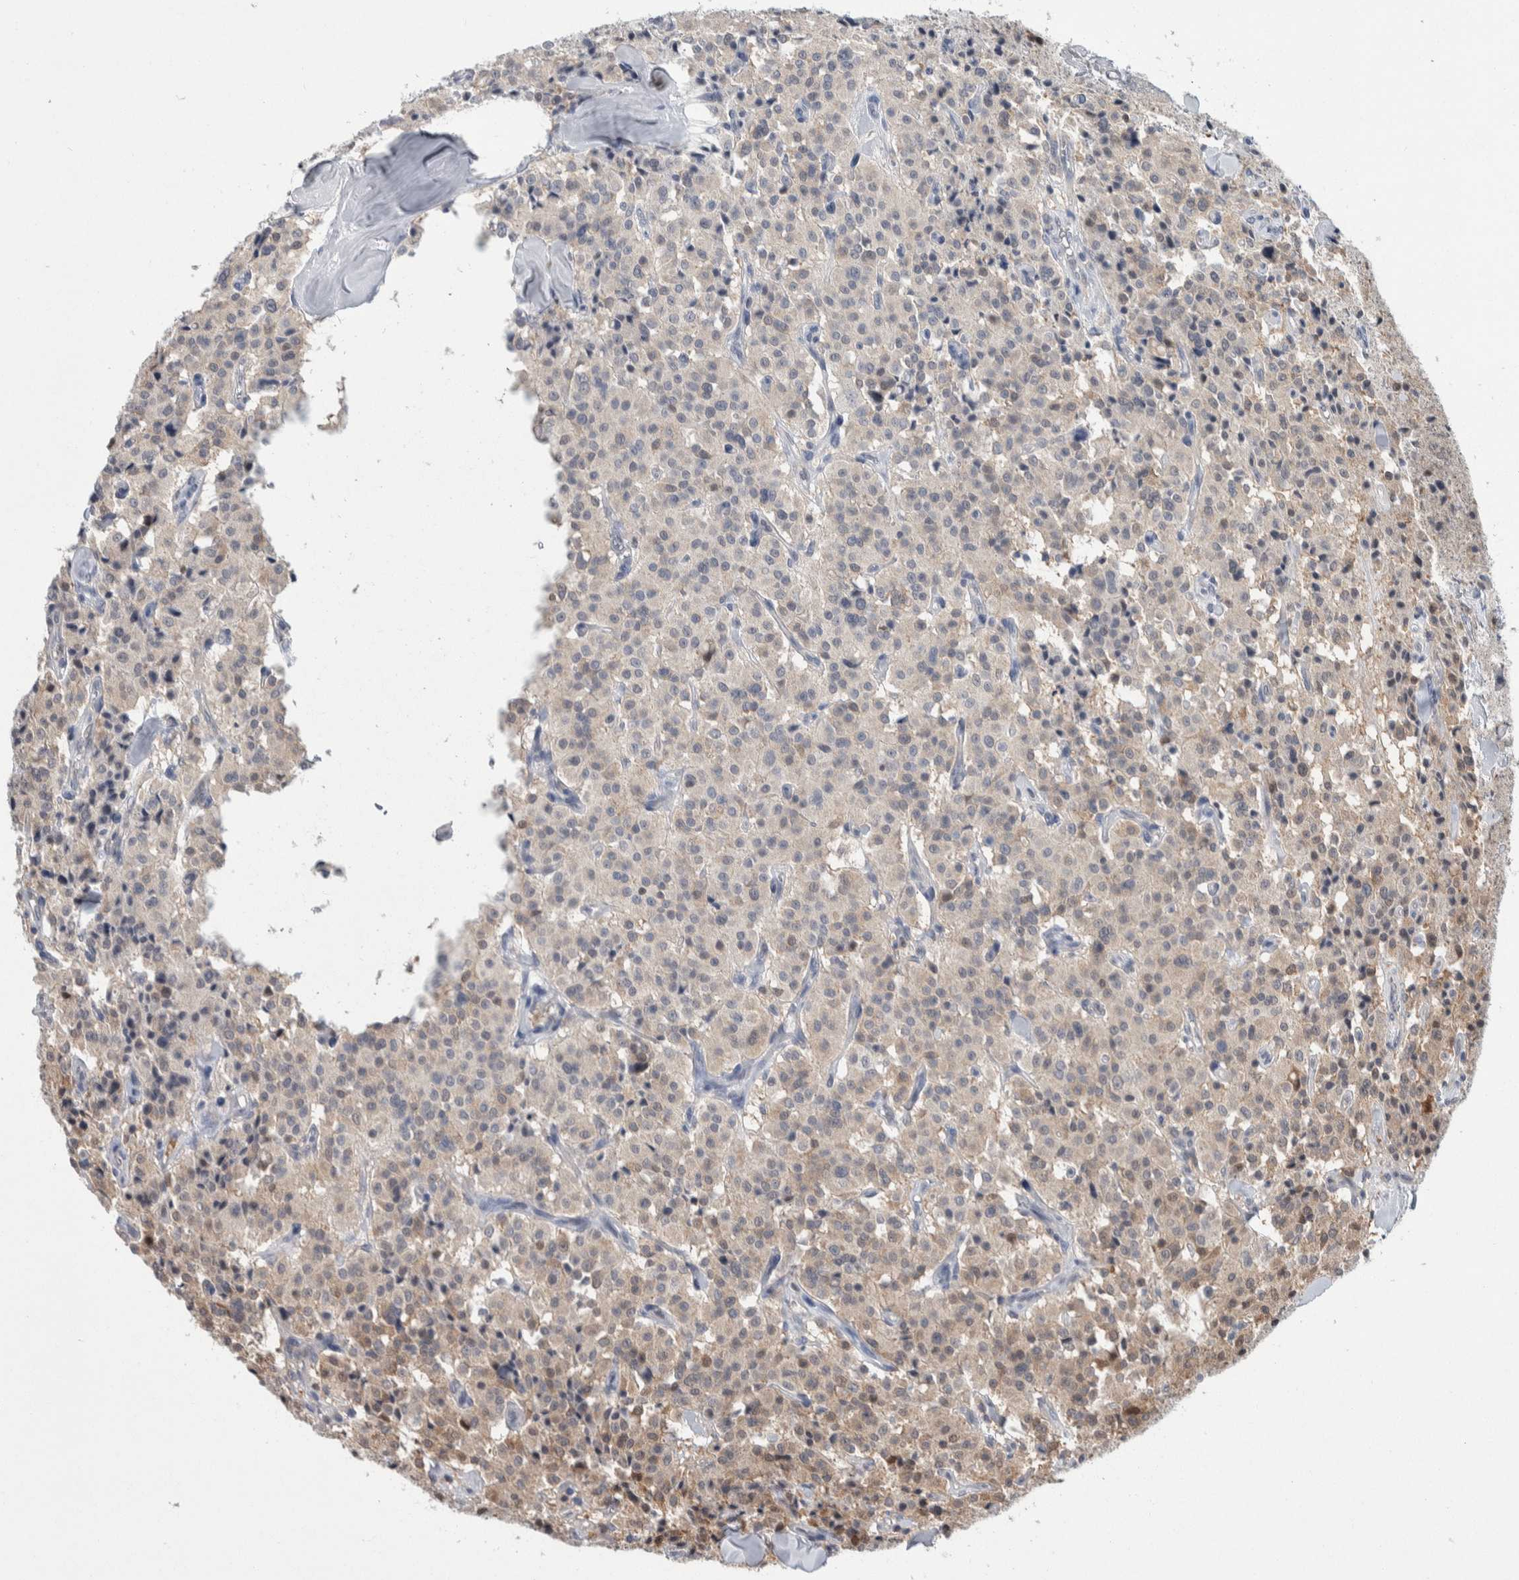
{"staining": {"intensity": "moderate", "quantity": "<25%", "location": "cytoplasmic/membranous,nuclear"}, "tissue": "carcinoid", "cell_type": "Tumor cells", "image_type": "cancer", "snomed": [{"axis": "morphology", "description": "Carcinoid, malignant, NOS"}, {"axis": "topography", "description": "Lung"}], "caption": "Malignant carcinoid was stained to show a protein in brown. There is low levels of moderate cytoplasmic/membranous and nuclear positivity in about <25% of tumor cells. Immunohistochemistry (ihc) stains the protein in brown and the nuclei are stained blue.", "gene": "PTPA", "patient": {"sex": "male", "age": 30}}